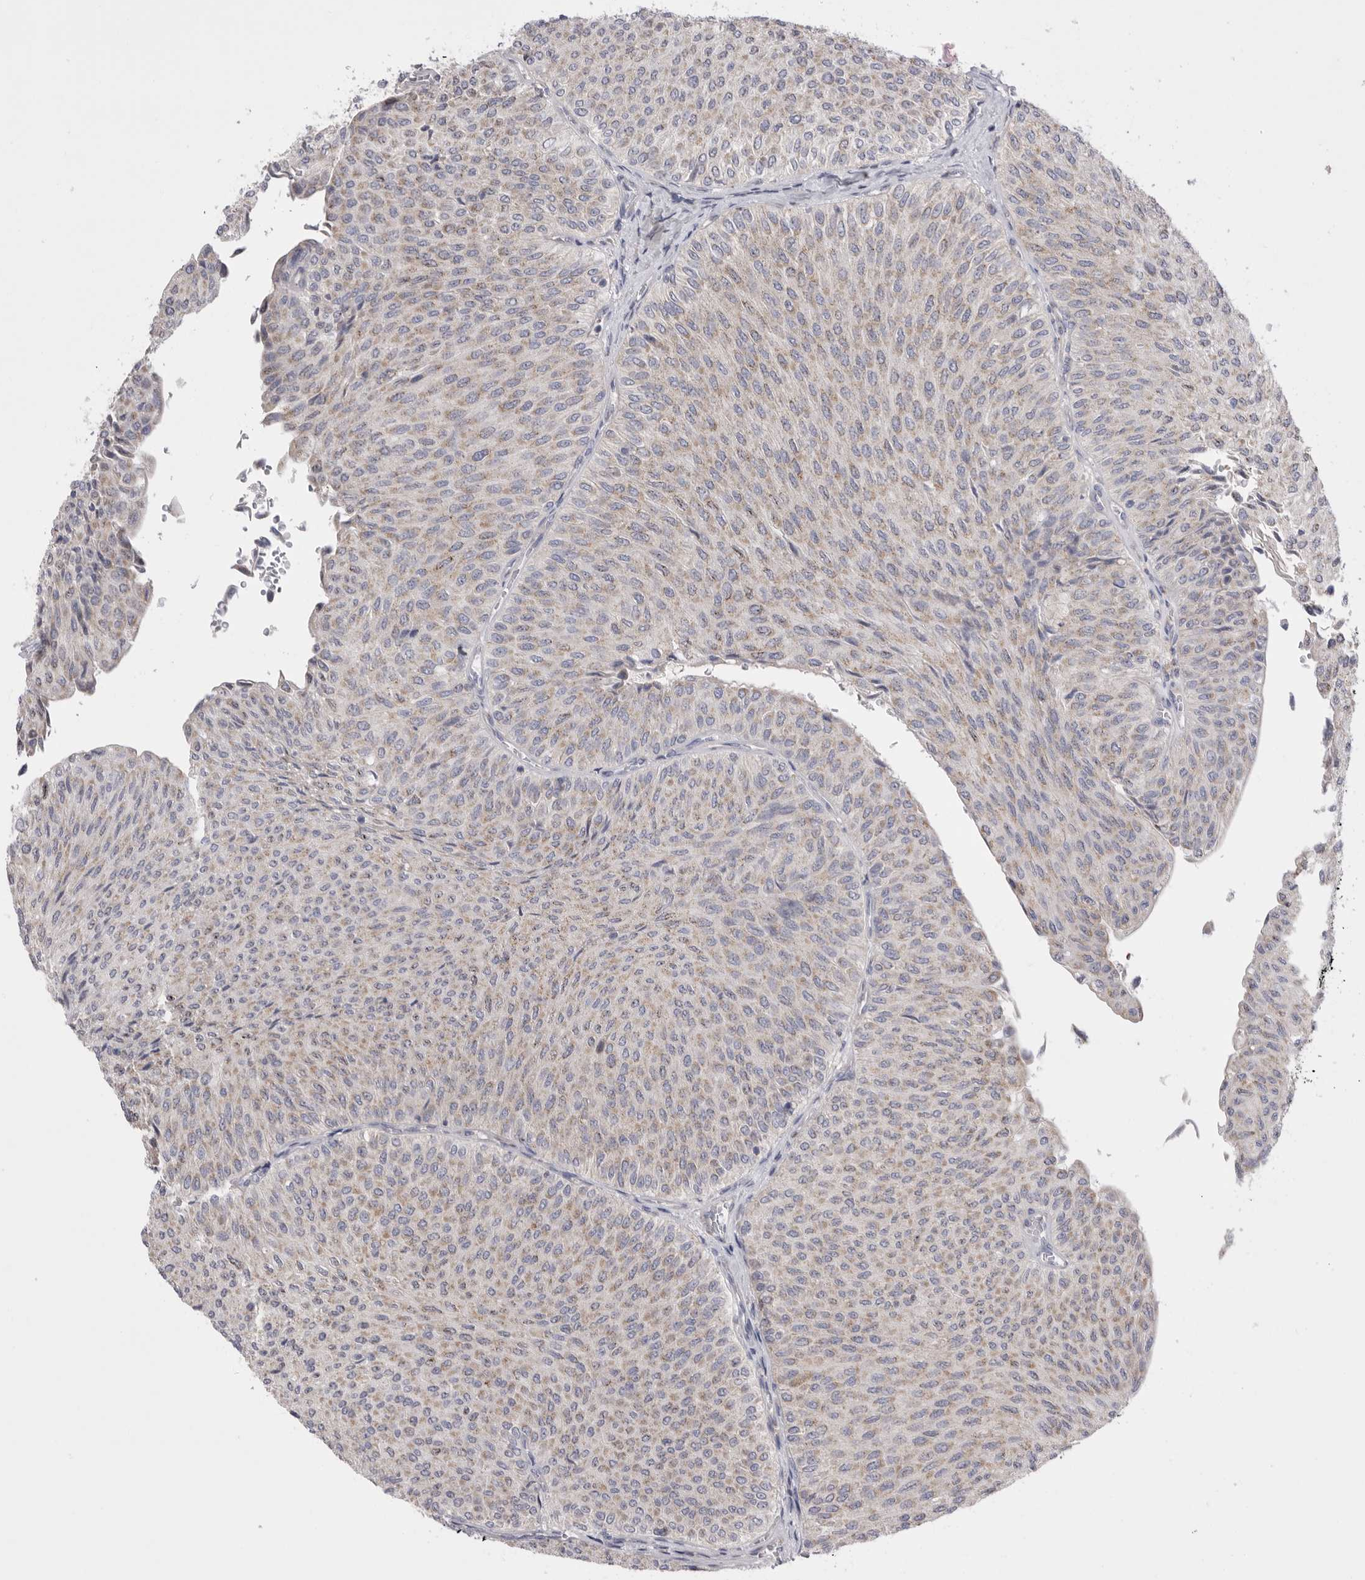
{"staining": {"intensity": "weak", "quantity": "25%-75%", "location": "cytoplasmic/membranous"}, "tissue": "urothelial cancer", "cell_type": "Tumor cells", "image_type": "cancer", "snomed": [{"axis": "morphology", "description": "Urothelial carcinoma, Low grade"}, {"axis": "topography", "description": "Urinary bladder"}], "caption": "Protein analysis of urothelial carcinoma (low-grade) tissue shows weak cytoplasmic/membranous staining in about 25%-75% of tumor cells.", "gene": "CCDC126", "patient": {"sex": "male", "age": 78}}